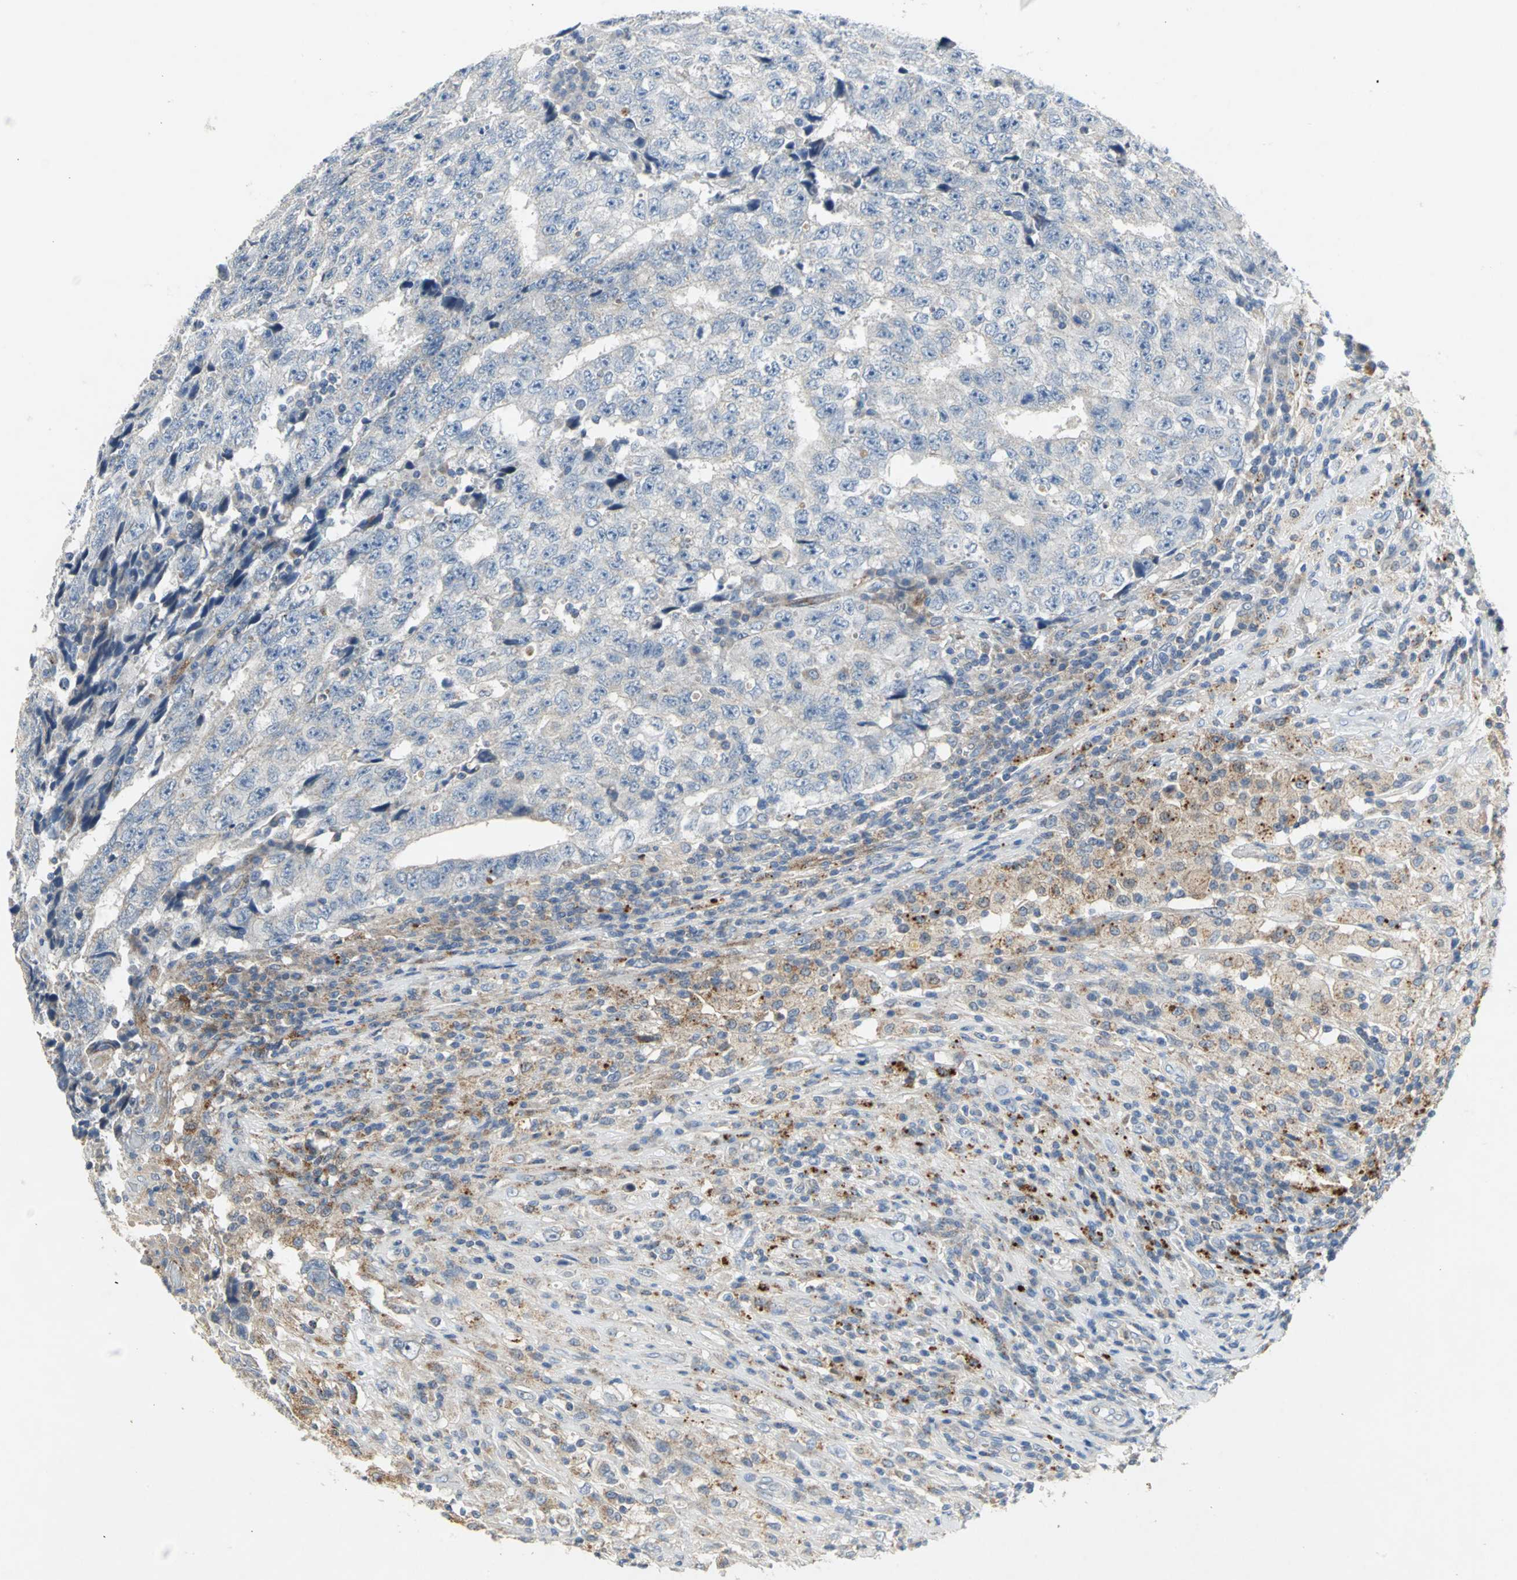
{"staining": {"intensity": "negative", "quantity": "none", "location": "none"}, "tissue": "testis cancer", "cell_type": "Tumor cells", "image_type": "cancer", "snomed": [{"axis": "morphology", "description": "Necrosis, NOS"}, {"axis": "morphology", "description": "Carcinoma, Embryonal, NOS"}, {"axis": "topography", "description": "Testis"}], "caption": "An image of embryonal carcinoma (testis) stained for a protein exhibits no brown staining in tumor cells. (Brightfield microscopy of DAB (3,3'-diaminobenzidine) immunohistochemistry at high magnification).", "gene": "SPPL2B", "patient": {"sex": "male", "age": 19}}